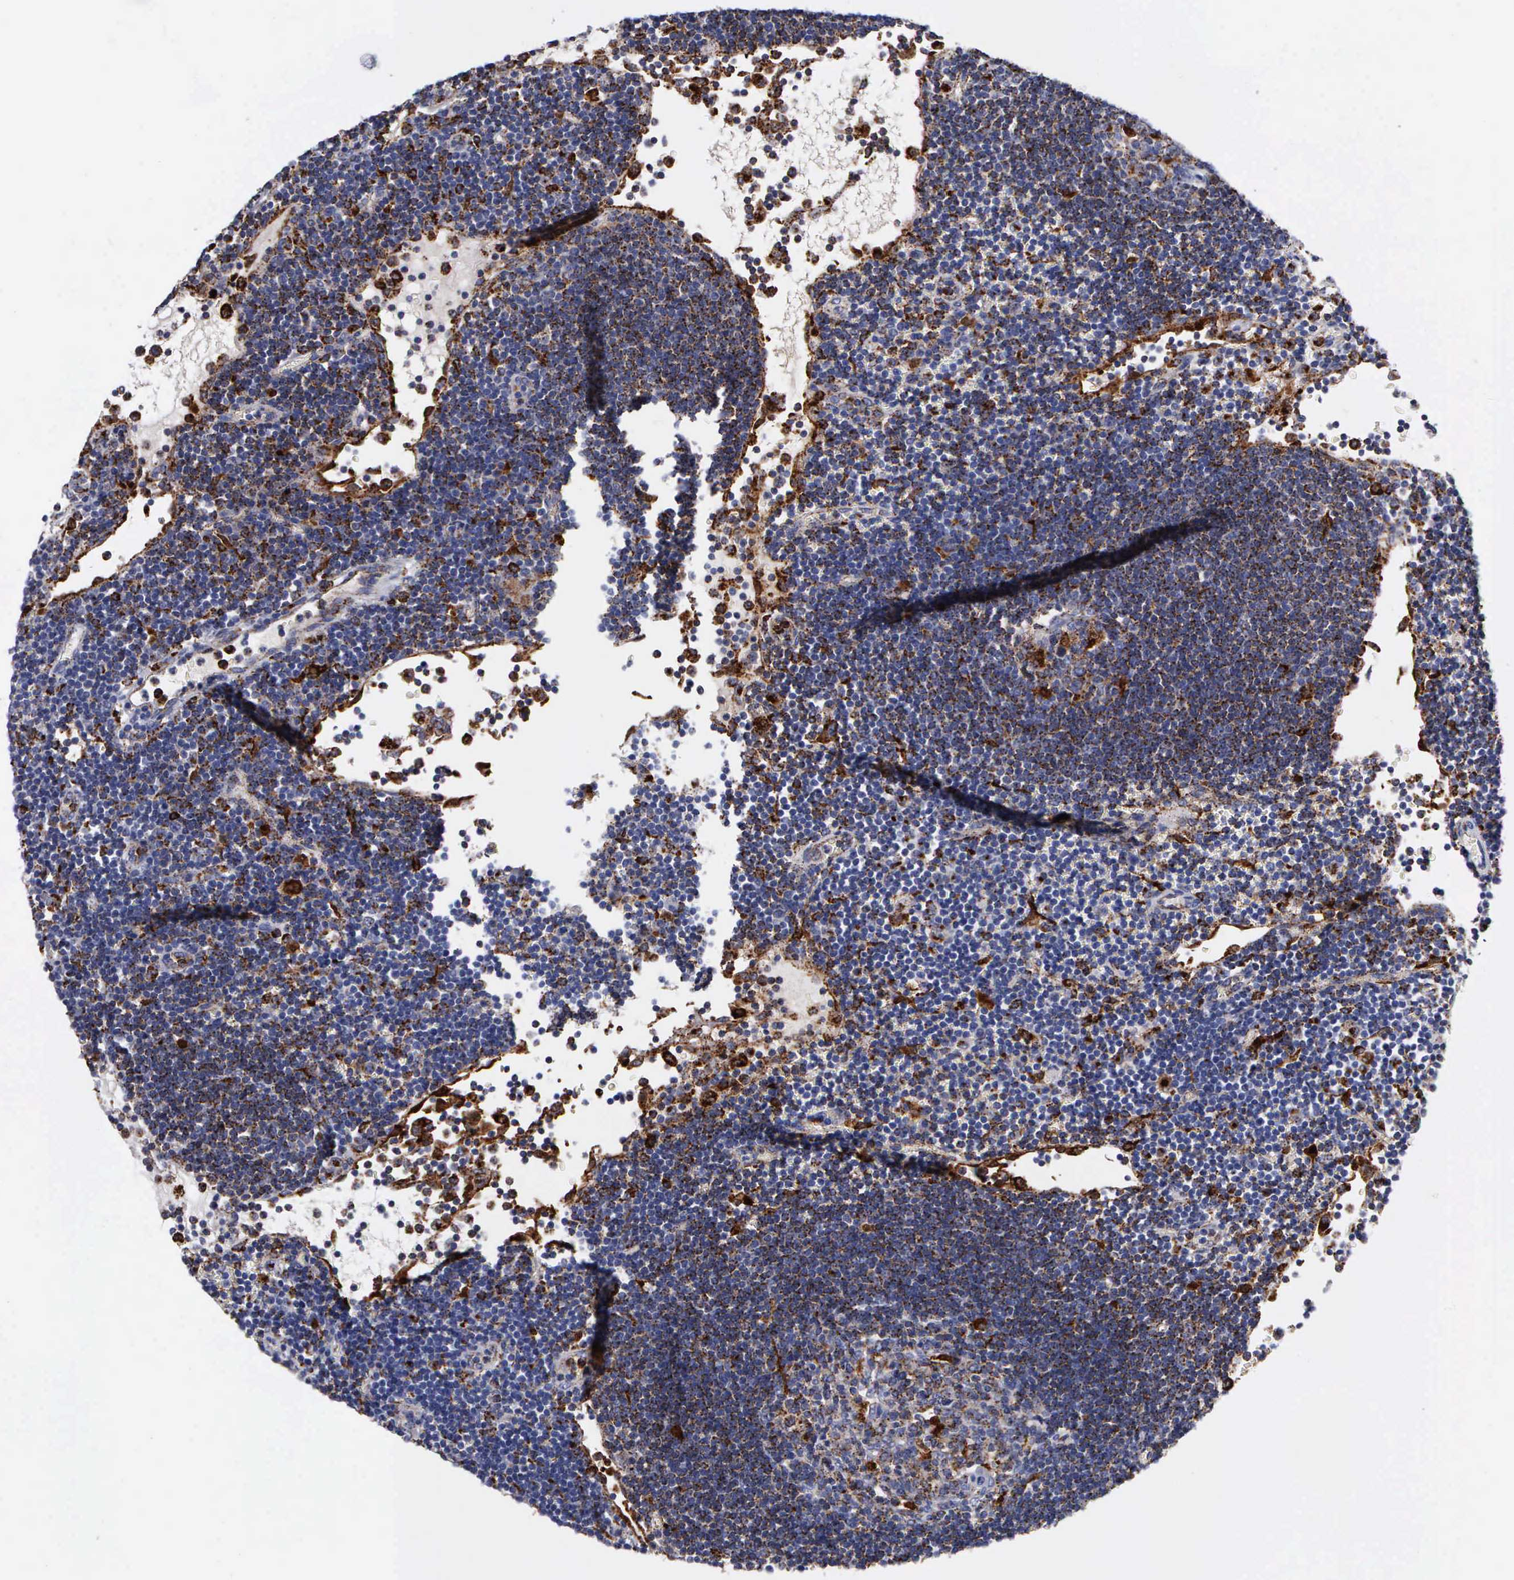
{"staining": {"intensity": "strong", "quantity": "25%-75%", "location": "cytoplasmic/membranous"}, "tissue": "lymph node", "cell_type": "Germinal center cells", "image_type": "normal", "snomed": [{"axis": "morphology", "description": "Normal tissue, NOS"}, {"axis": "topography", "description": "Lymph node"}], "caption": "Brown immunohistochemical staining in benign human lymph node reveals strong cytoplasmic/membranous staining in approximately 25%-75% of germinal center cells.", "gene": "CTSH", "patient": {"sex": "male", "age": 54}}